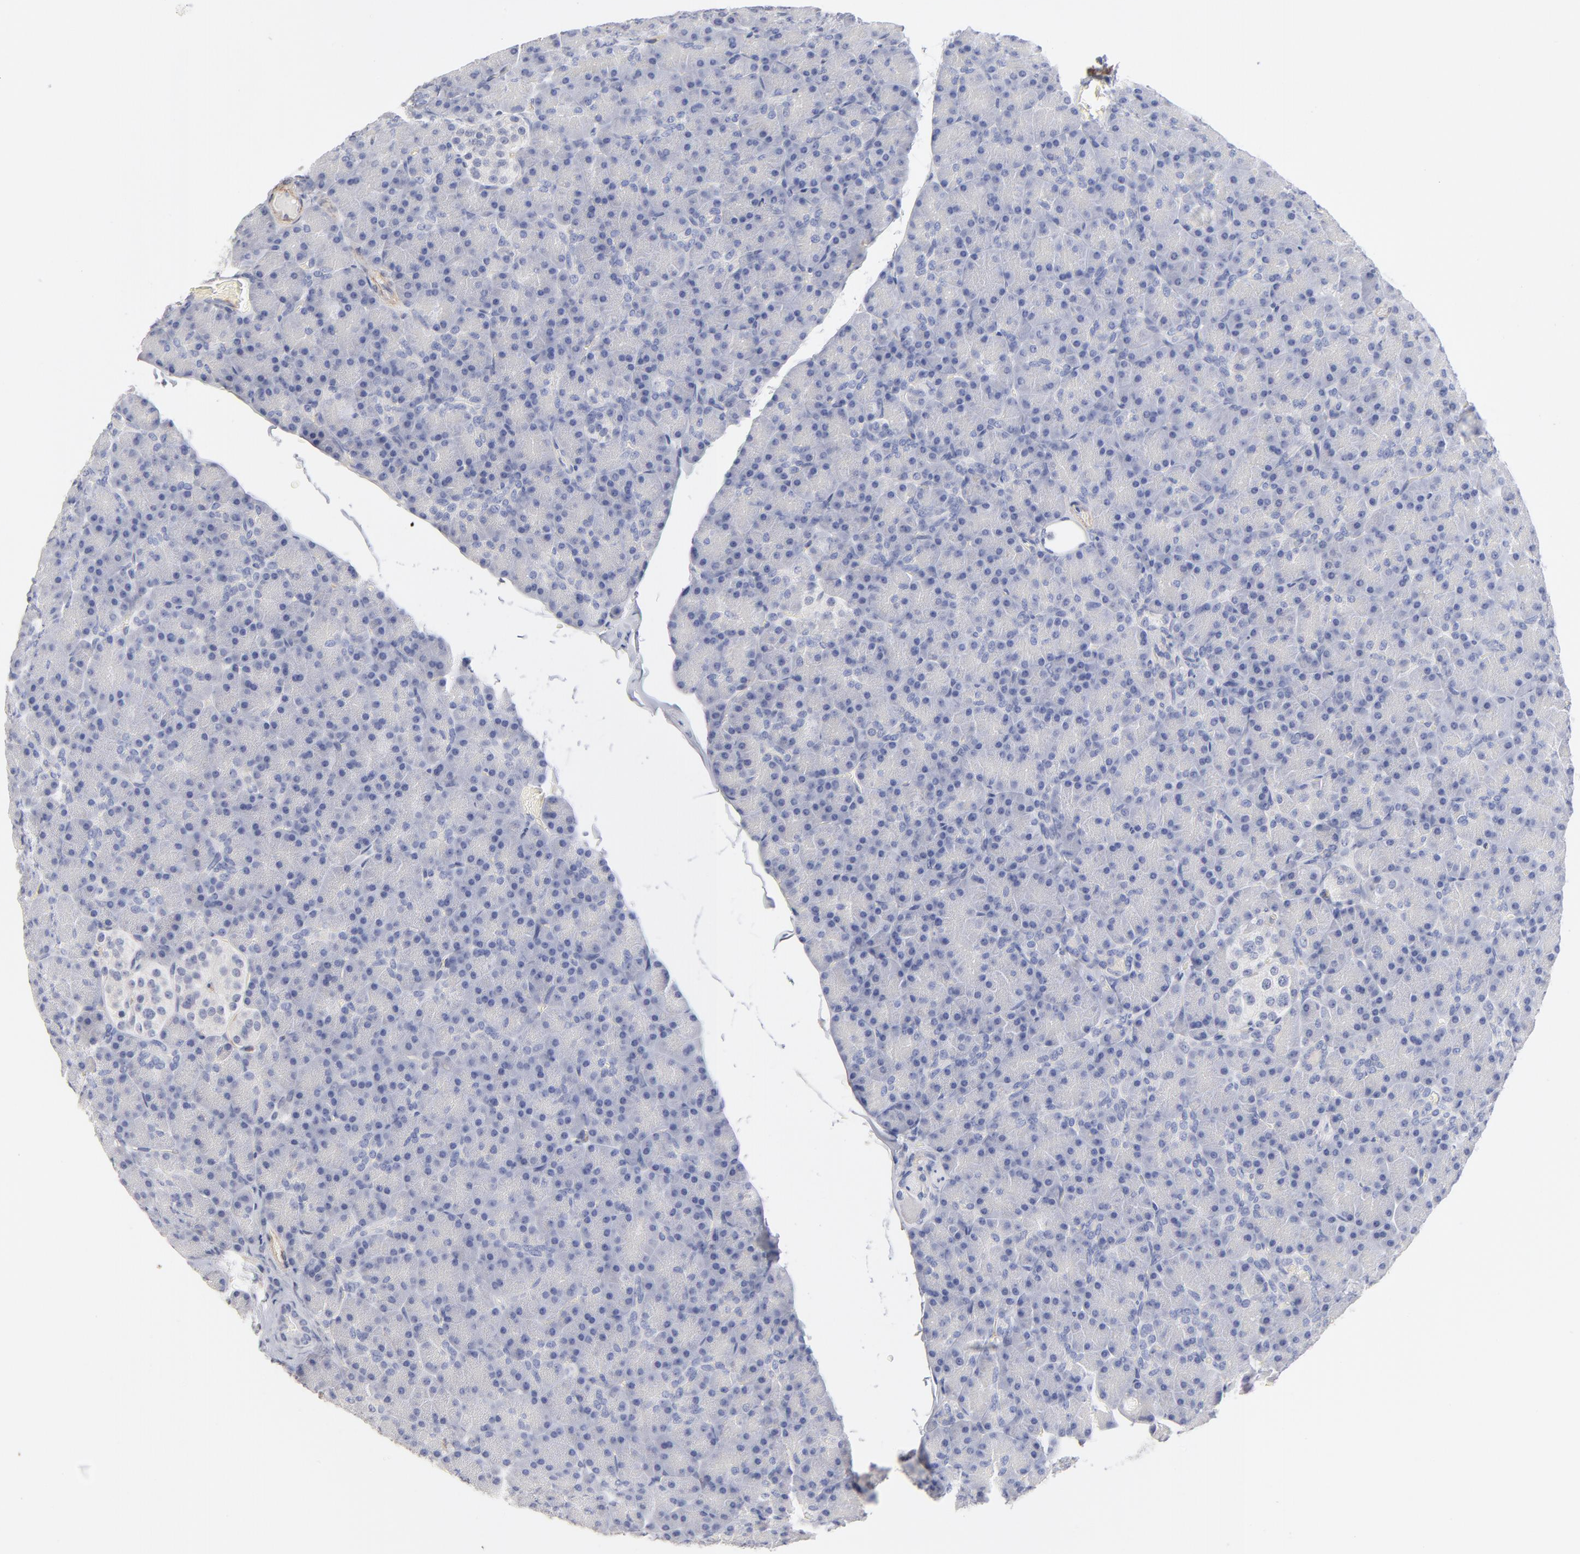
{"staining": {"intensity": "negative", "quantity": "none", "location": "none"}, "tissue": "pancreas", "cell_type": "Exocrine glandular cells", "image_type": "normal", "snomed": [{"axis": "morphology", "description": "Normal tissue, NOS"}, {"axis": "topography", "description": "Pancreas"}], "caption": "High magnification brightfield microscopy of normal pancreas stained with DAB (brown) and counterstained with hematoxylin (blue): exocrine glandular cells show no significant staining.", "gene": "ITGA8", "patient": {"sex": "female", "age": 43}}